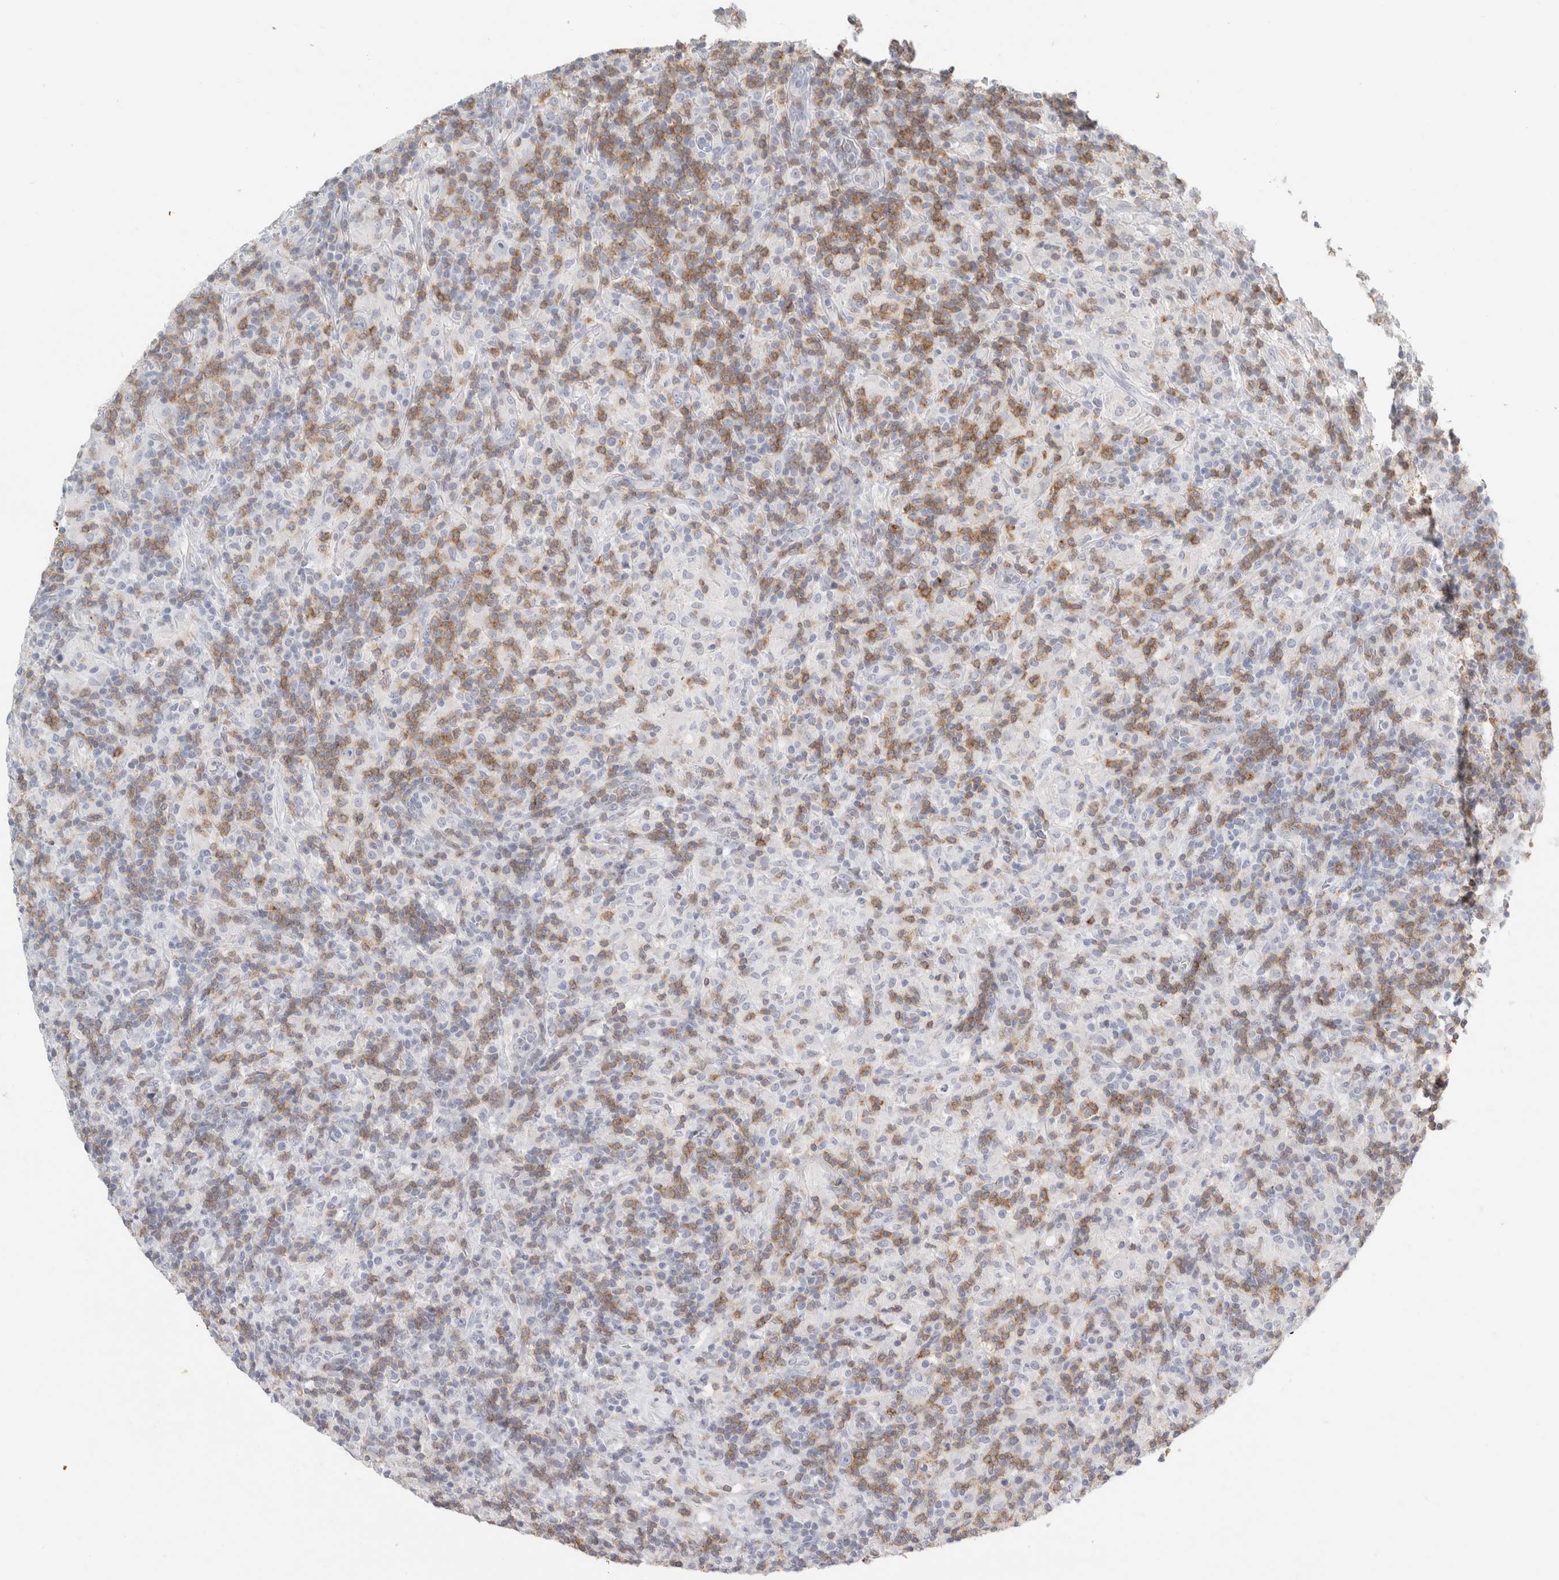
{"staining": {"intensity": "negative", "quantity": "none", "location": "none"}, "tissue": "lymphoma", "cell_type": "Tumor cells", "image_type": "cancer", "snomed": [{"axis": "morphology", "description": "Hodgkin's disease, NOS"}, {"axis": "topography", "description": "Lymph node"}], "caption": "Tumor cells show no significant positivity in lymphoma.", "gene": "TRAT1", "patient": {"sex": "male", "age": 70}}